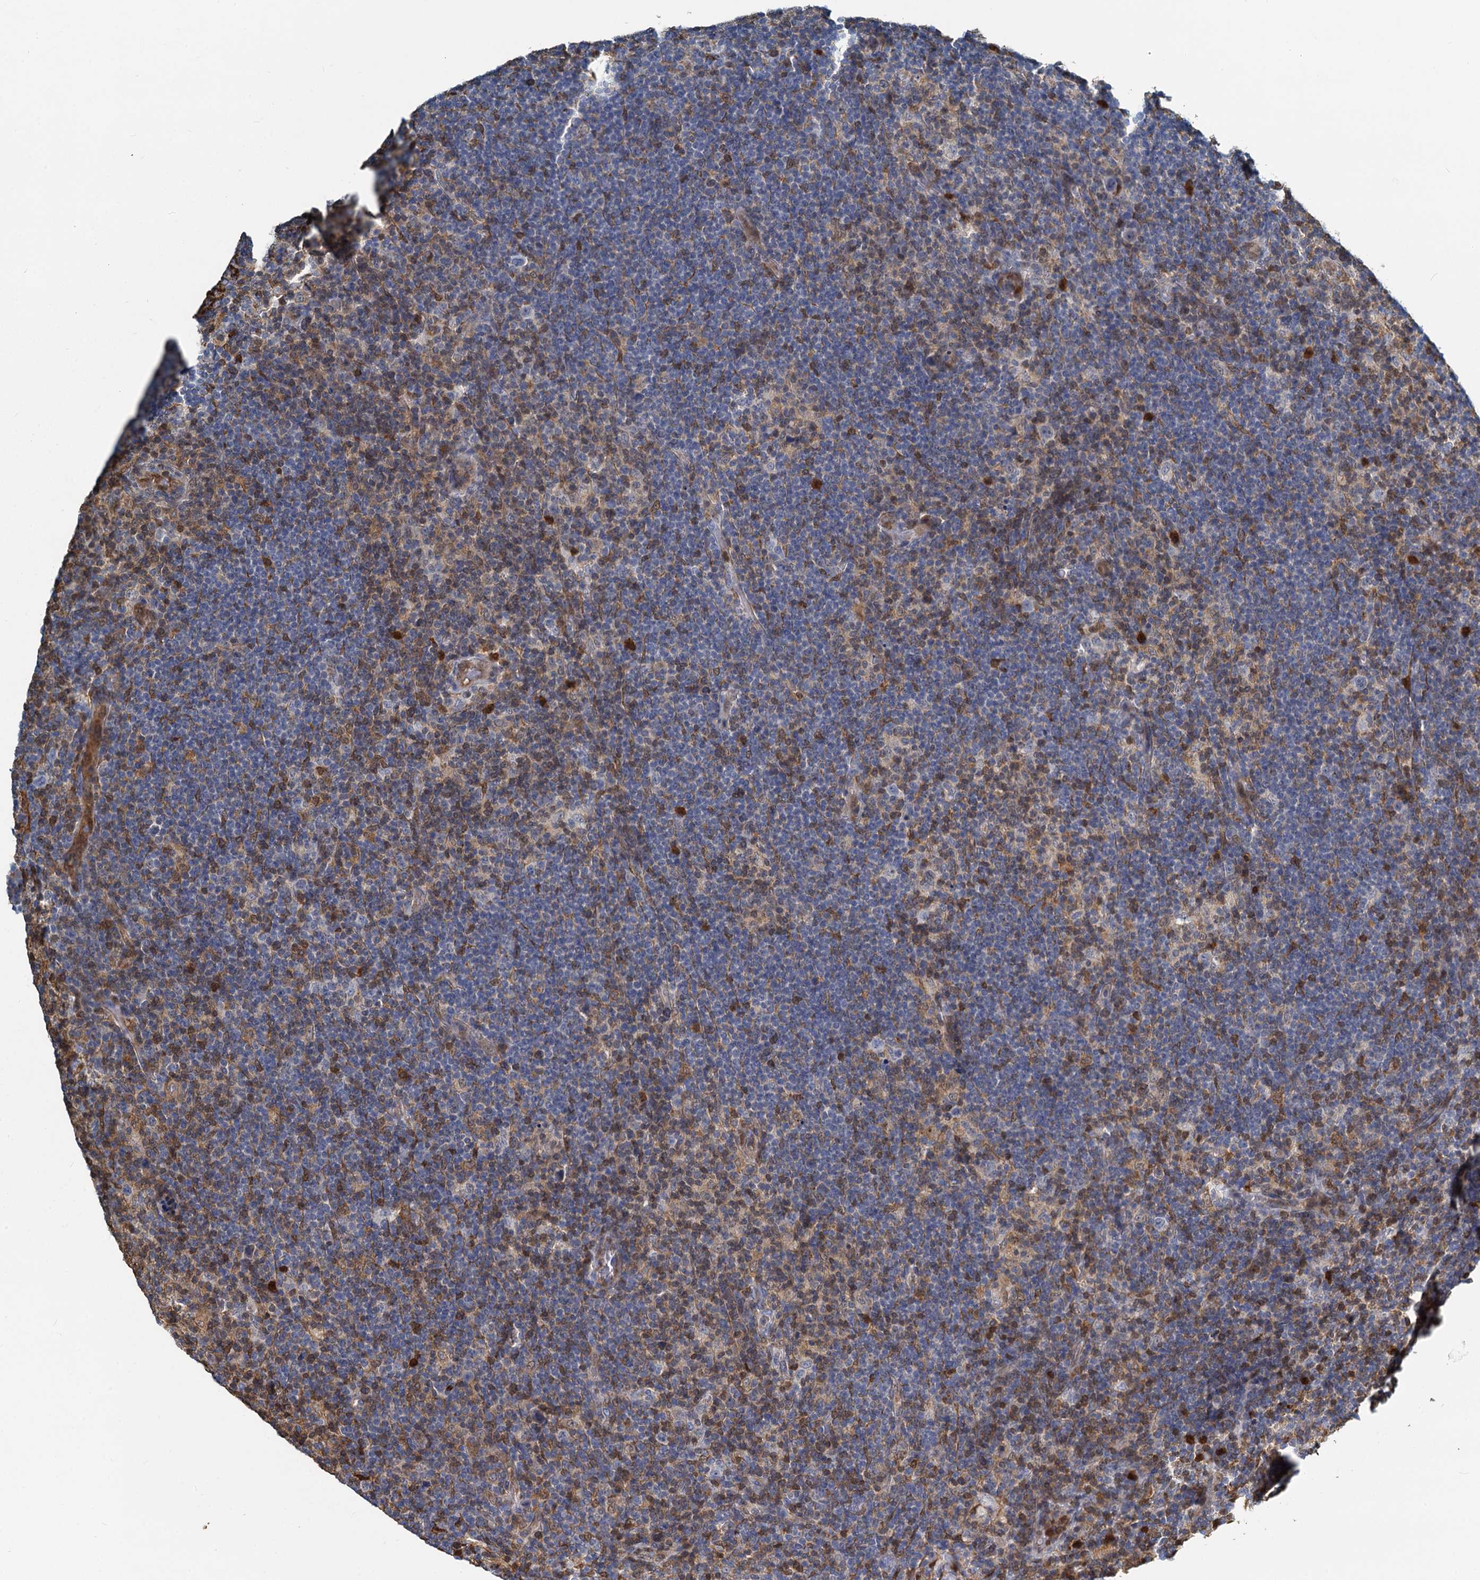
{"staining": {"intensity": "negative", "quantity": "none", "location": "none"}, "tissue": "lymphoma", "cell_type": "Tumor cells", "image_type": "cancer", "snomed": [{"axis": "morphology", "description": "Hodgkin's disease, NOS"}, {"axis": "topography", "description": "Lymph node"}], "caption": "Lymphoma was stained to show a protein in brown. There is no significant positivity in tumor cells. (DAB immunohistochemistry (IHC), high magnification).", "gene": "S100A6", "patient": {"sex": "female", "age": 57}}